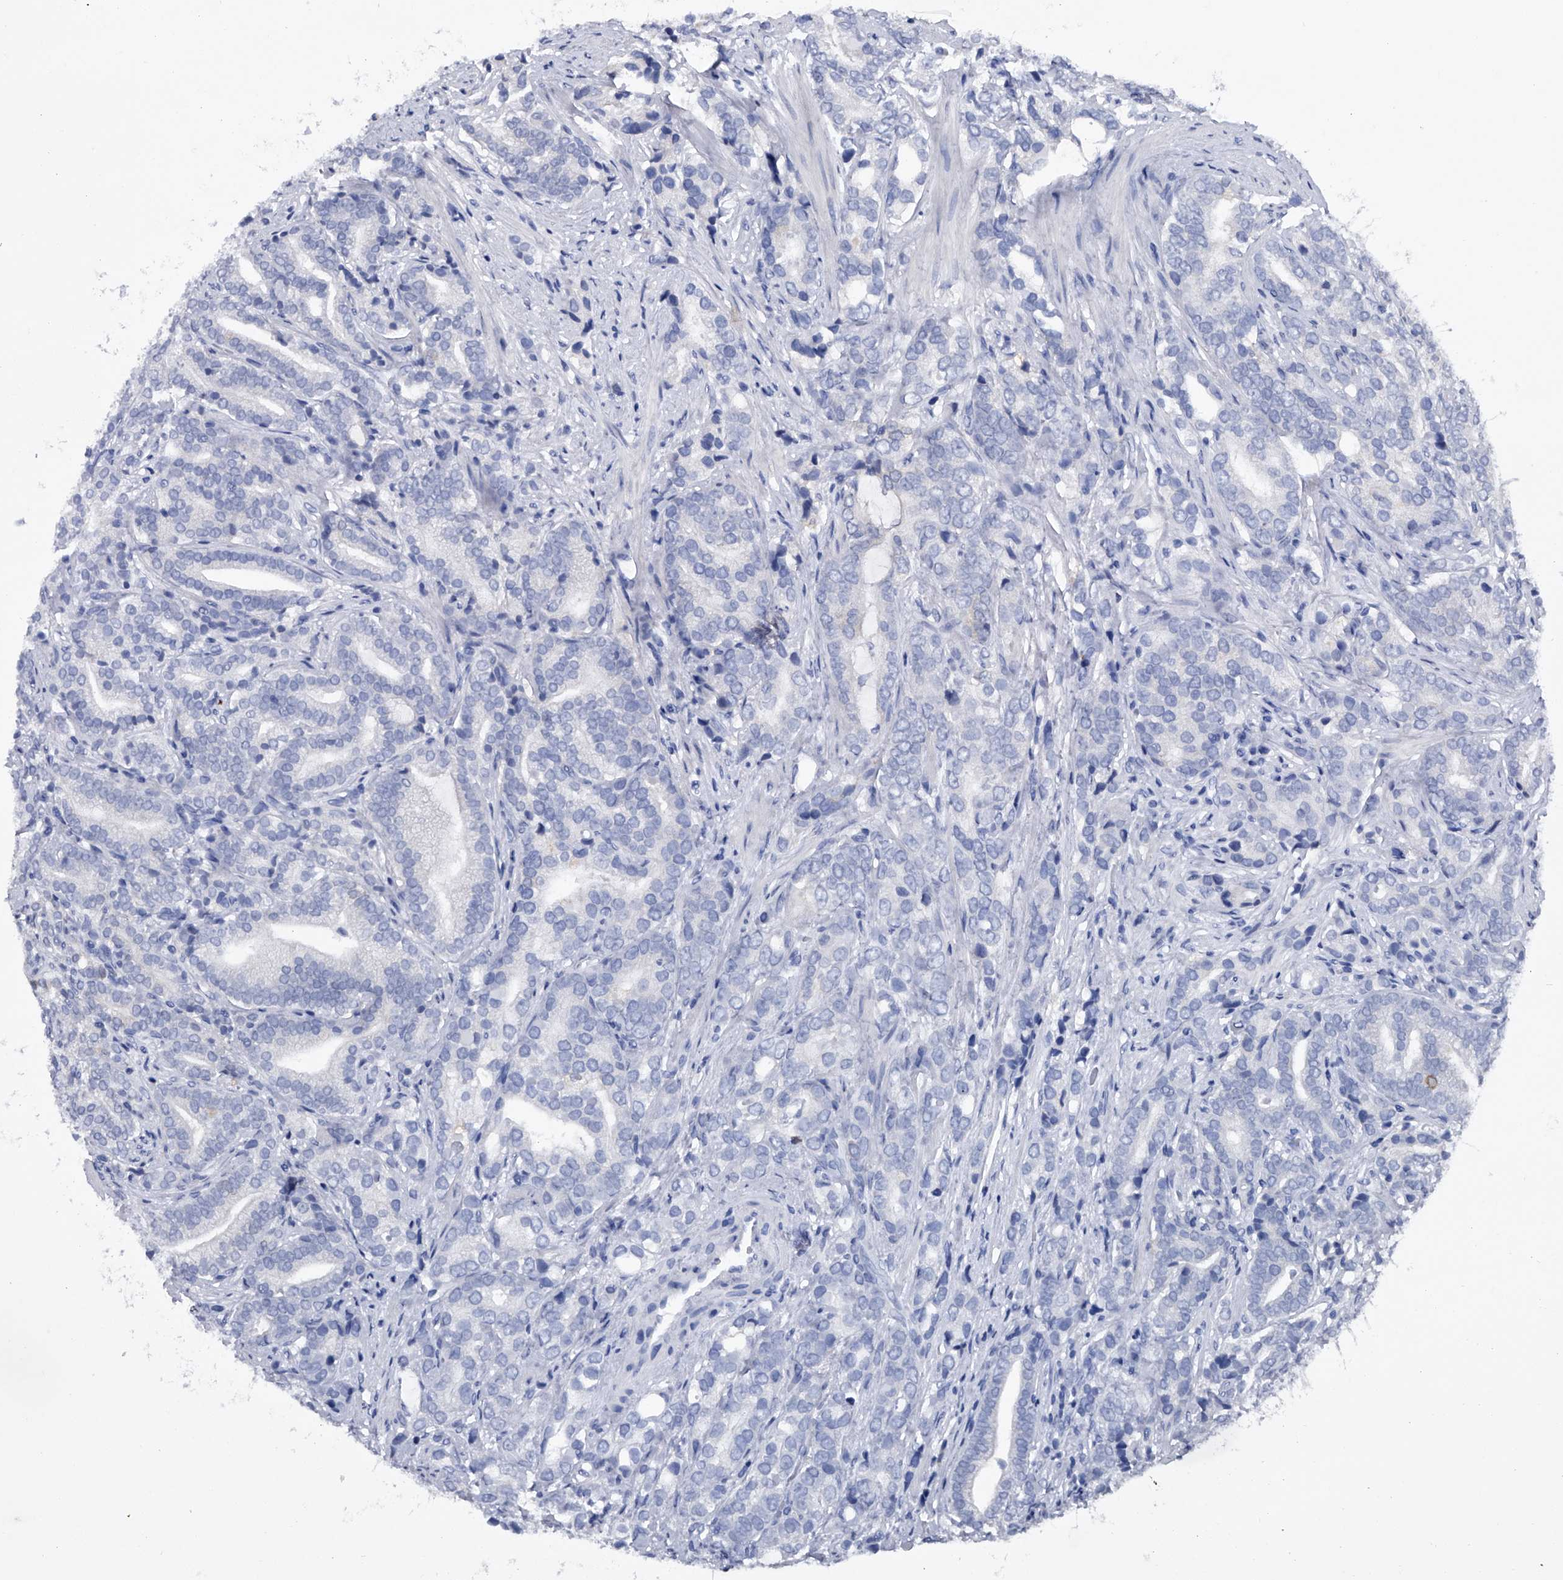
{"staining": {"intensity": "negative", "quantity": "none", "location": "none"}, "tissue": "prostate cancer", "cell_type": "Tumor cells", "image_type": "cancer", "snomed": [{"axis": "morphology", "description": "Adenocarcinoma, High grade"}, {"axis": "topography", "description": "Prostate"}], "caption": "There is no significant expression in tumor cells of prostate cancer (adenocarcinoma (high-grade)).", "gene": "ASNS", "patient": {"sex": "male", "age": 57}}